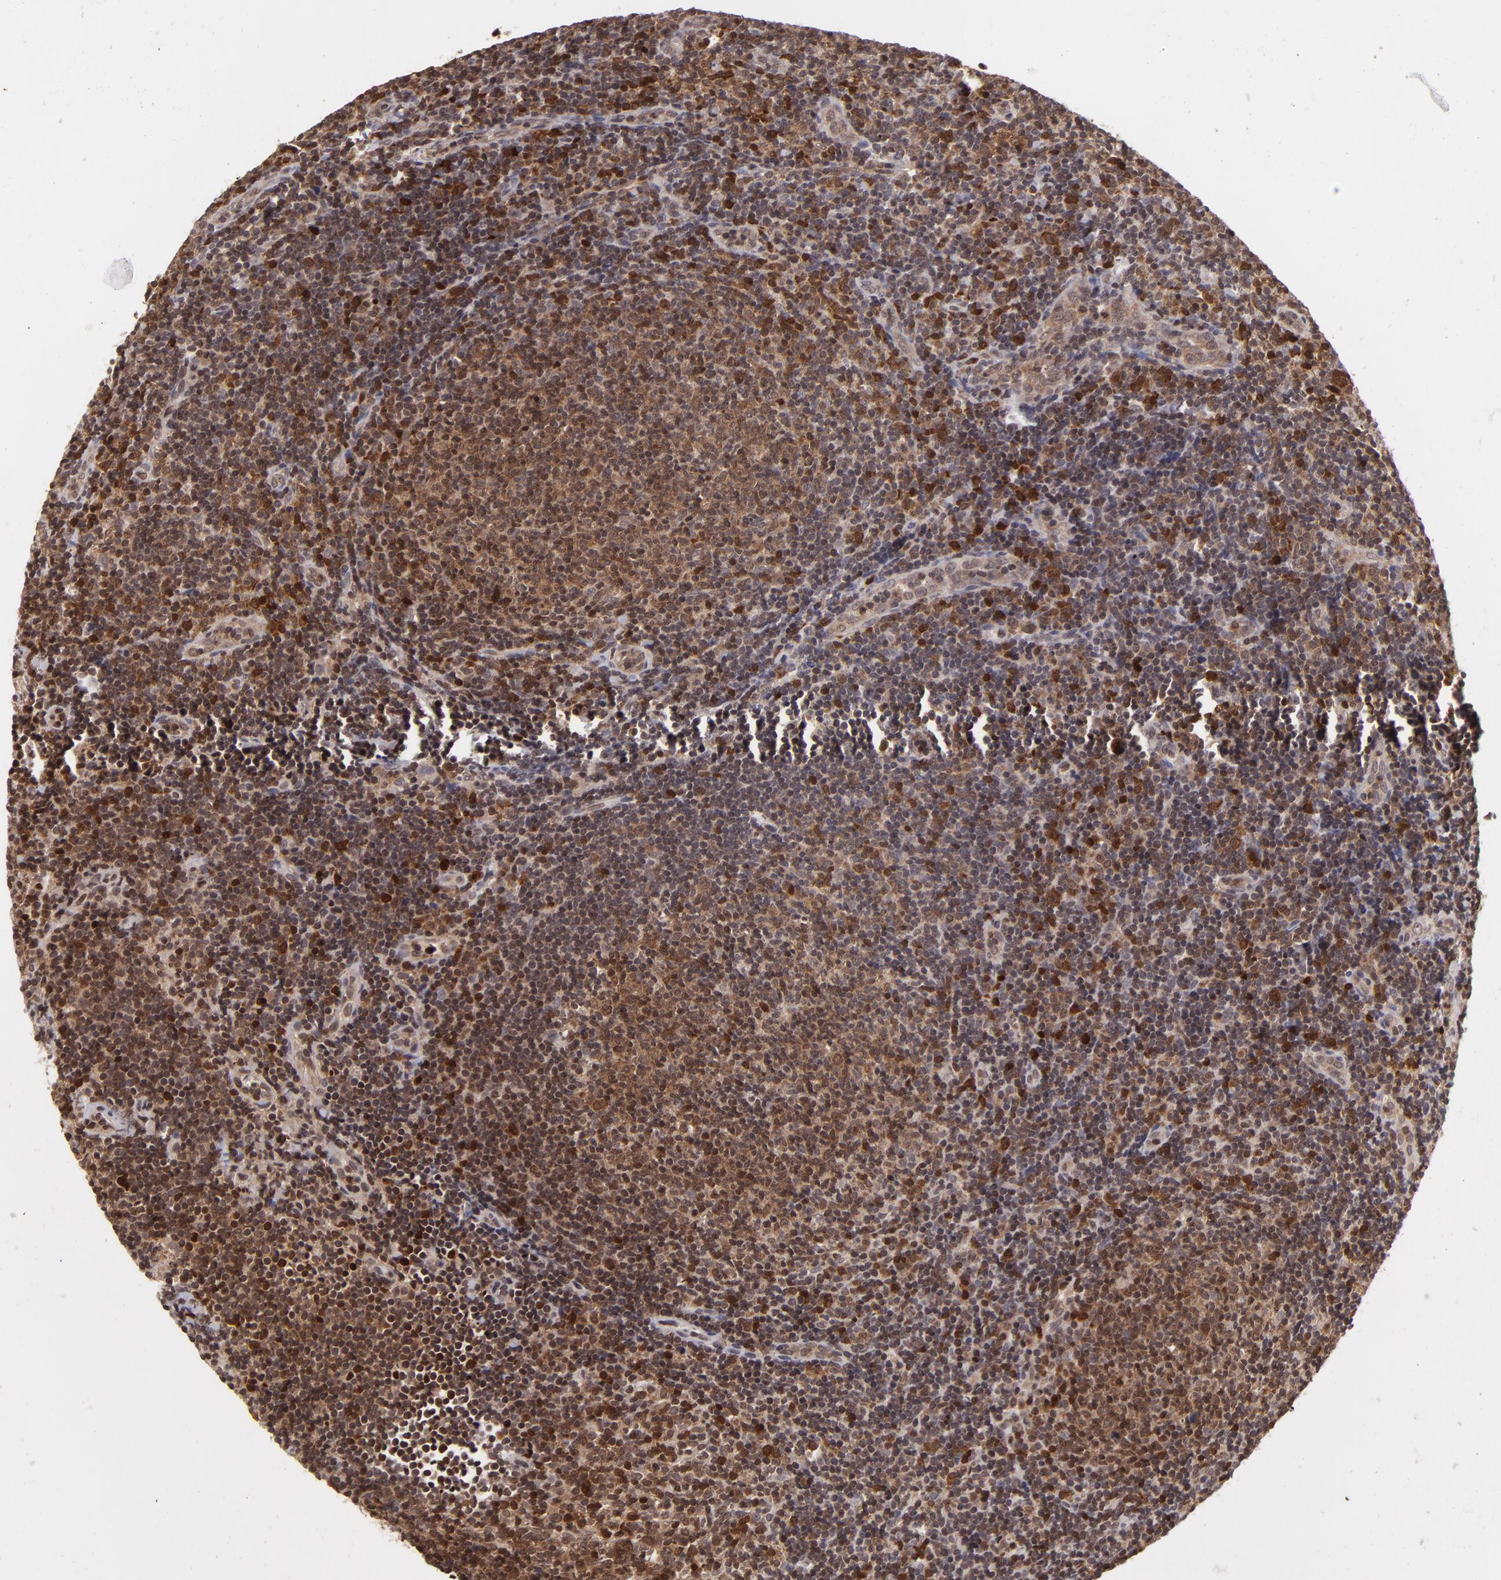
{"staining": {"intensity": "strong", "quantity": ">75%", "location": "cytoplasmic/membranous,nuclear"}, "tissue": "lymphoma", "cell_type": "Tumor cells", "image_type": "cancer", "snomed": [{"axis": "morphology", "description": "Malignant lymphoma, non-Hodgkin's type, Low grade"}, {"axis": "topography", "description": "Lymph node"}], "caption": "IHC micrograph of human malignant lymphoma, non-Hodgkin's type (low-grade) stained for a protein (brown), which shows high levels of strong cytoplasmic/membranous and nuclear positivity in approximately >75% of tumor cells.", "gene": "ZBTB33", "patient": {"sex": "male", "age": 49}}